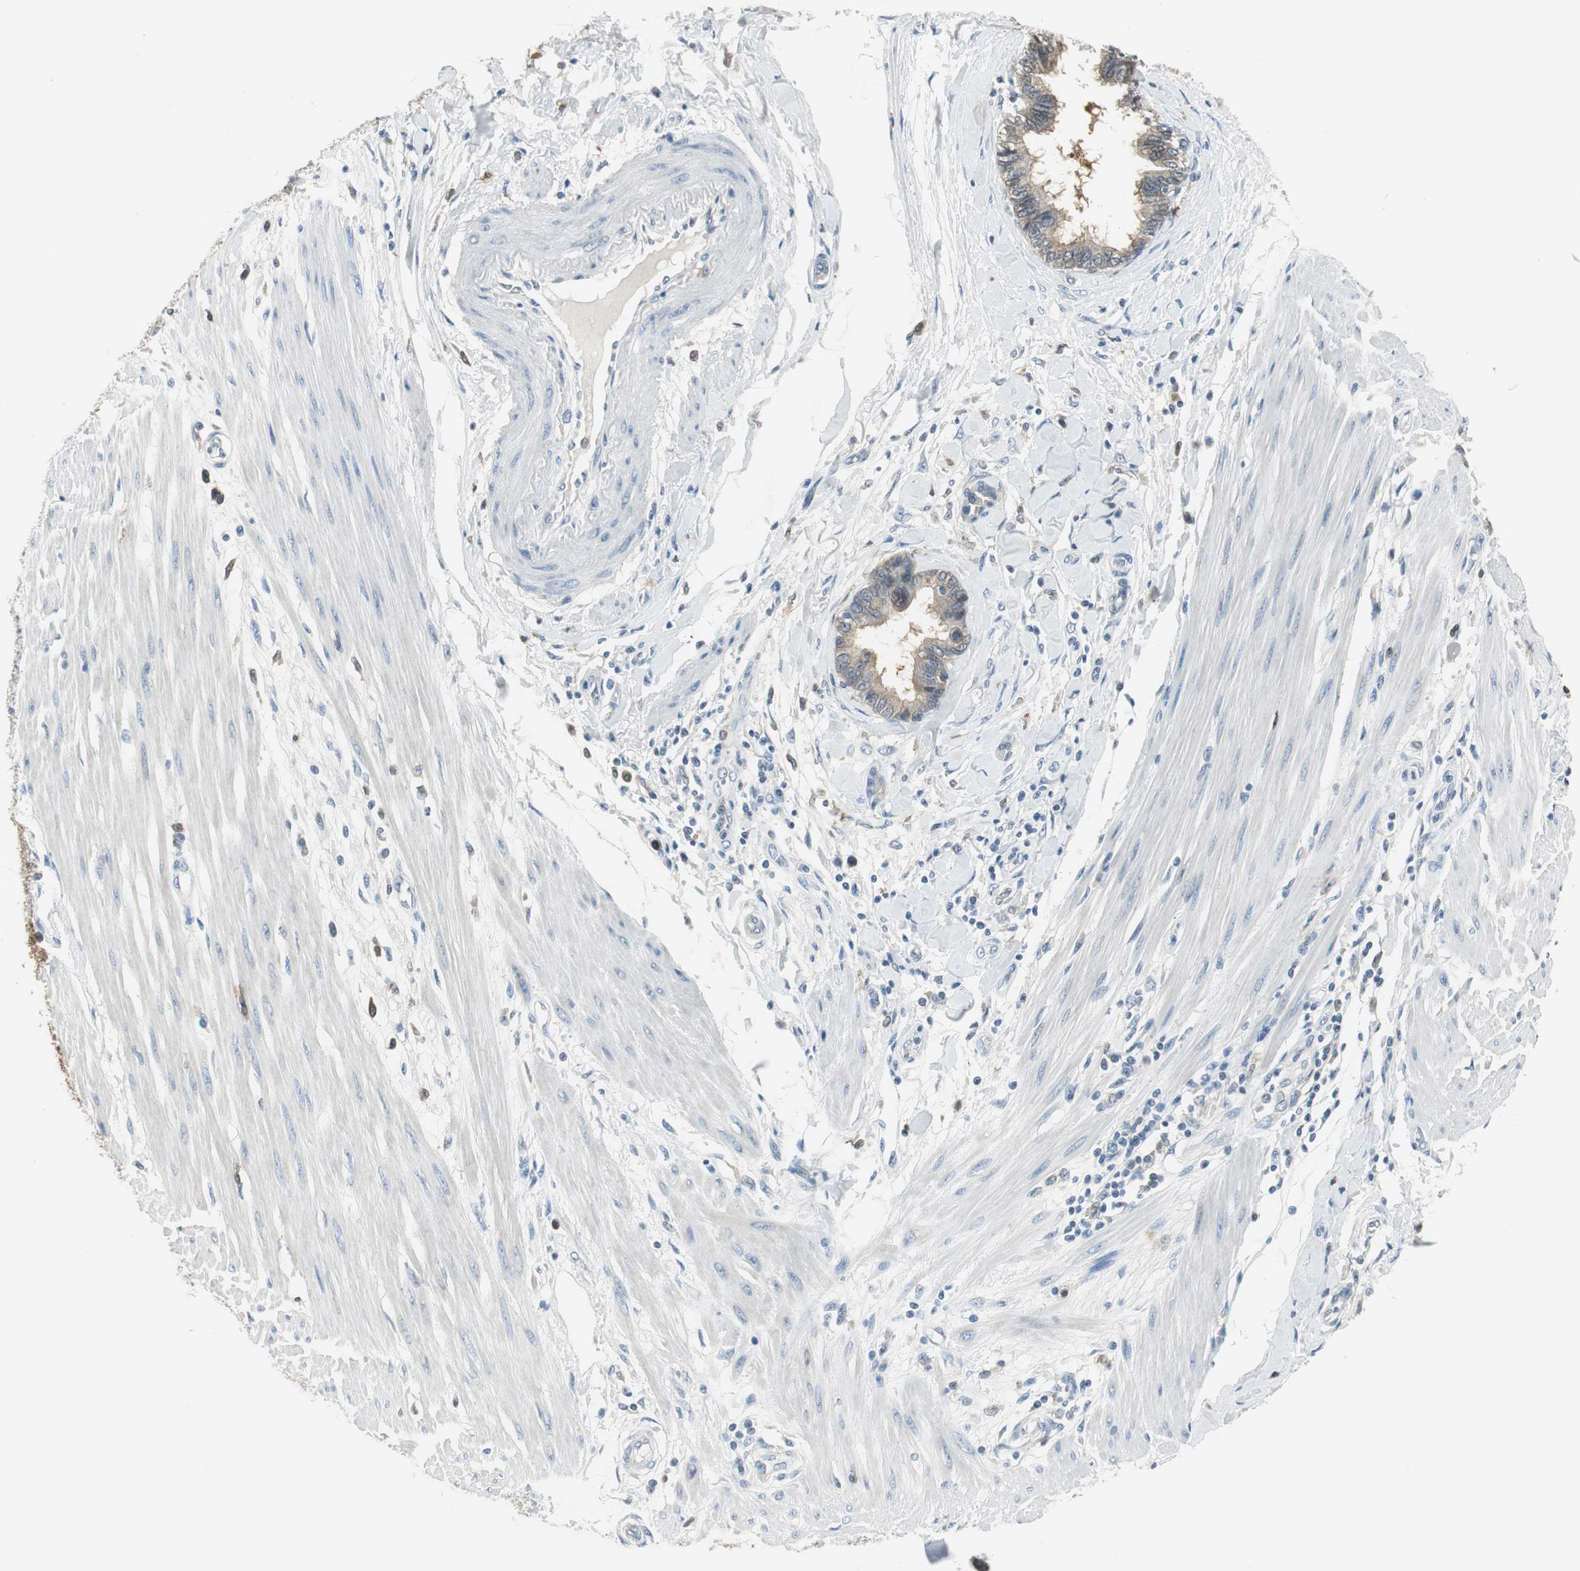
{"staining": {"intensity": "weak", "quantity": ">75%", "location": "cytoplasmic/membranous"}, "tissue": "pancreatic cancer", "cell_type": "Tumor cells", "image_type": "cancer", "snomed": [{"axis": "morphology", "description": "Adenocarcinoma, NOS"}, {"axis": "topography", "description": "Pancreas"}], "caption": "Human adenocarcinoma (pancreatic) stained with a protein marker reveals weak staining in tumor cells.", "gene": "MSTO1", "patient": {"sex": "female", "age": 64}}